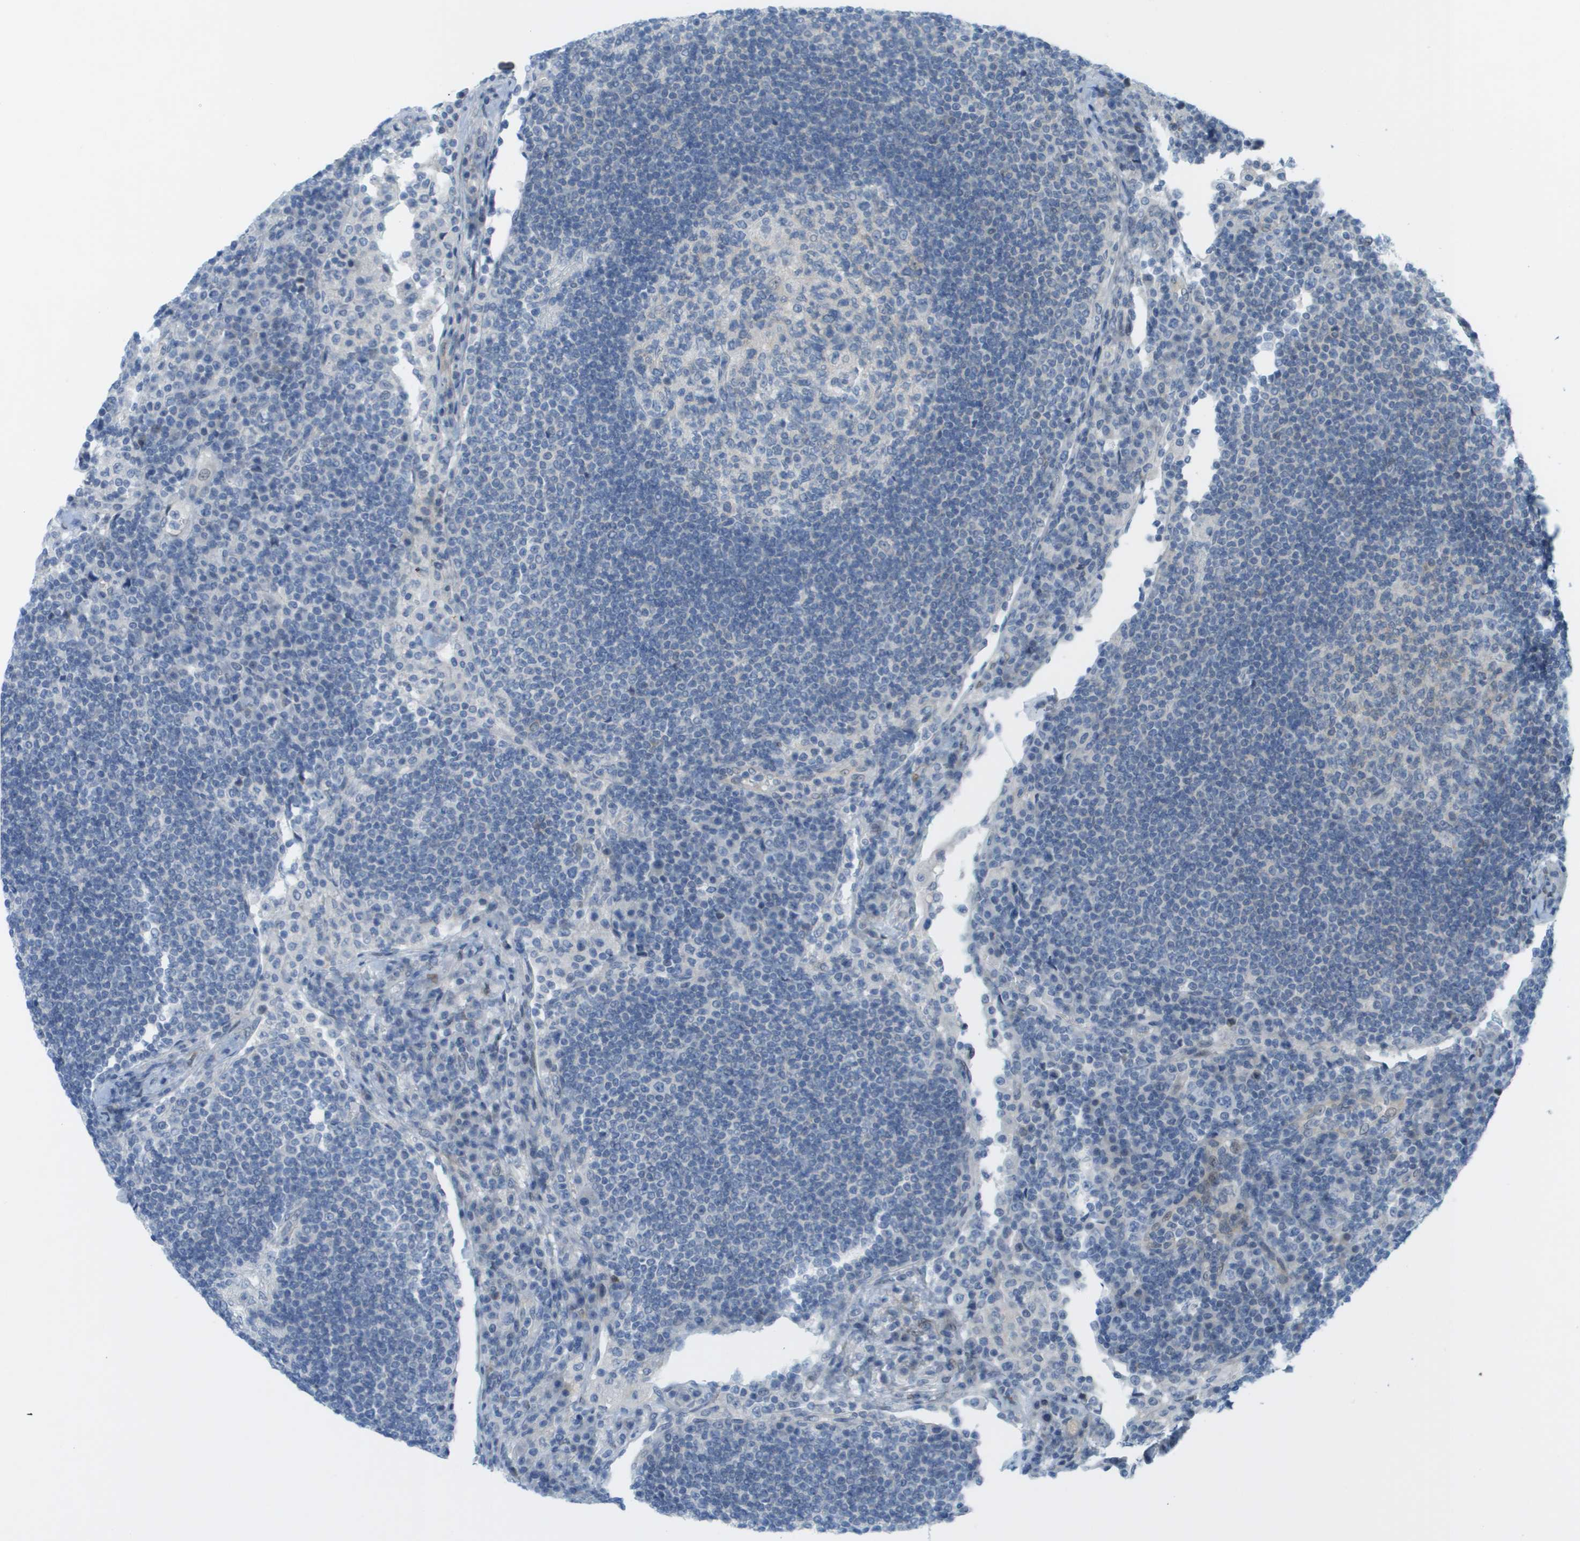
{"staining": {"intensity": "negative", "quantity": "none", "location": "none"}, "tissue": "lymph node", "cell_type": "Germinal center cells", "image_type": "normal", "snomed": [{"axis": "morphology", "description": "Normal tissue, NOS"}, {"axis": "topography", "description": "Lymph node"}], "caption": "DAB (3,3'-diaminobenzidine) immunohistochemical staining of unremarkable human lymph node exhibits no significant staining in germinal center cells.", "gene": "CUL9", "patient": {"sex": "female", "age": 53}}